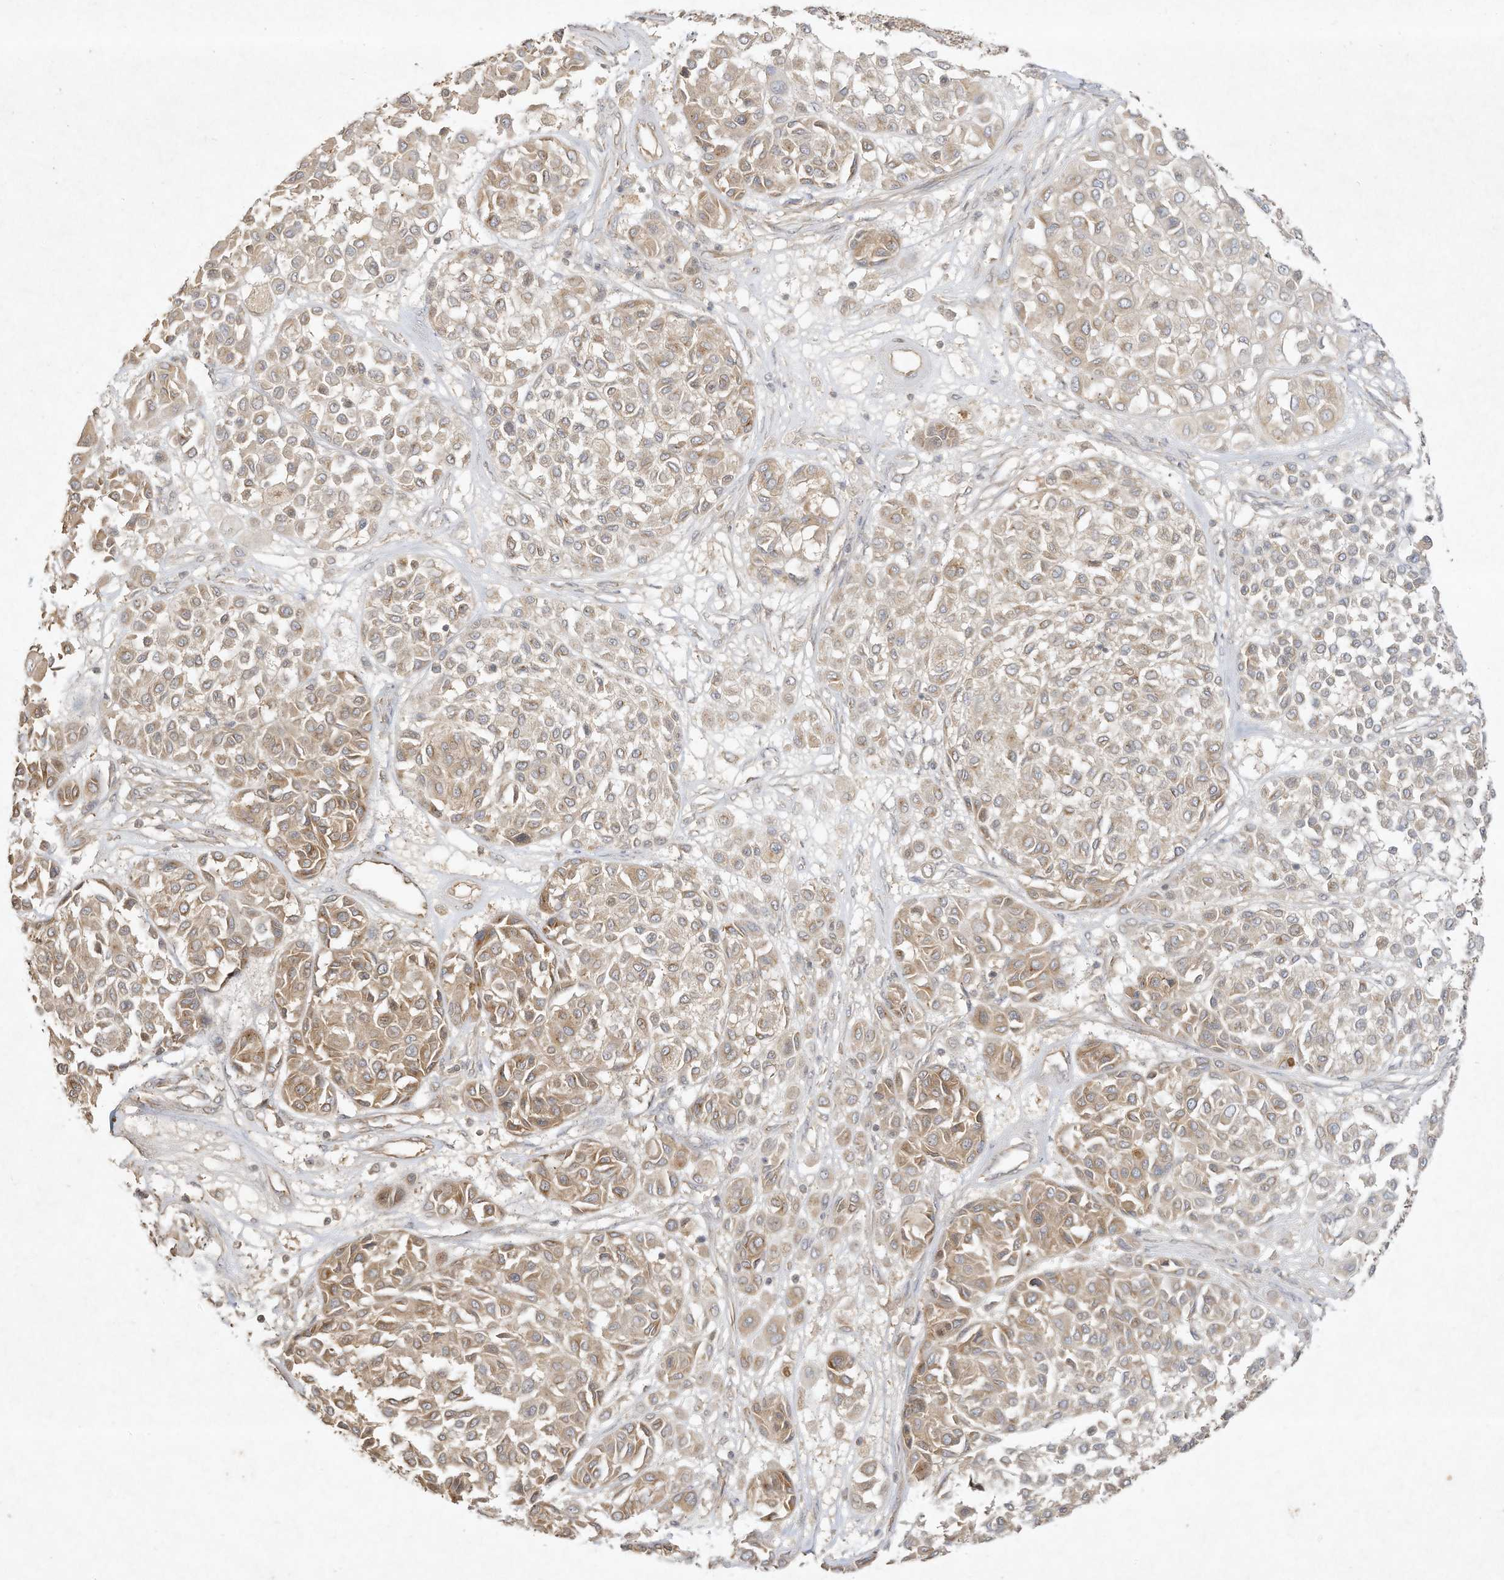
{"staining": {"intensity": "weak", "quantity": ">75%", "location": "cytoplasmic/membranous"}, "tissue": "melanoma", "cell_type": "Tumor cells", "image_type": "cancer", "snomed": [{"axis": "morphology", "description": "Malignant melanoma, Metastatic site"}, {"axis": "topography", "description": "Soft tissue"}], "caption": "This is an image of immunohistochemistry staining of melanoma, which shows weak expression in the cytoplasmic/membranous of tumor cells.", "gene": "DYNC1I2", "patient": {"sex": "male", "age": 41}}